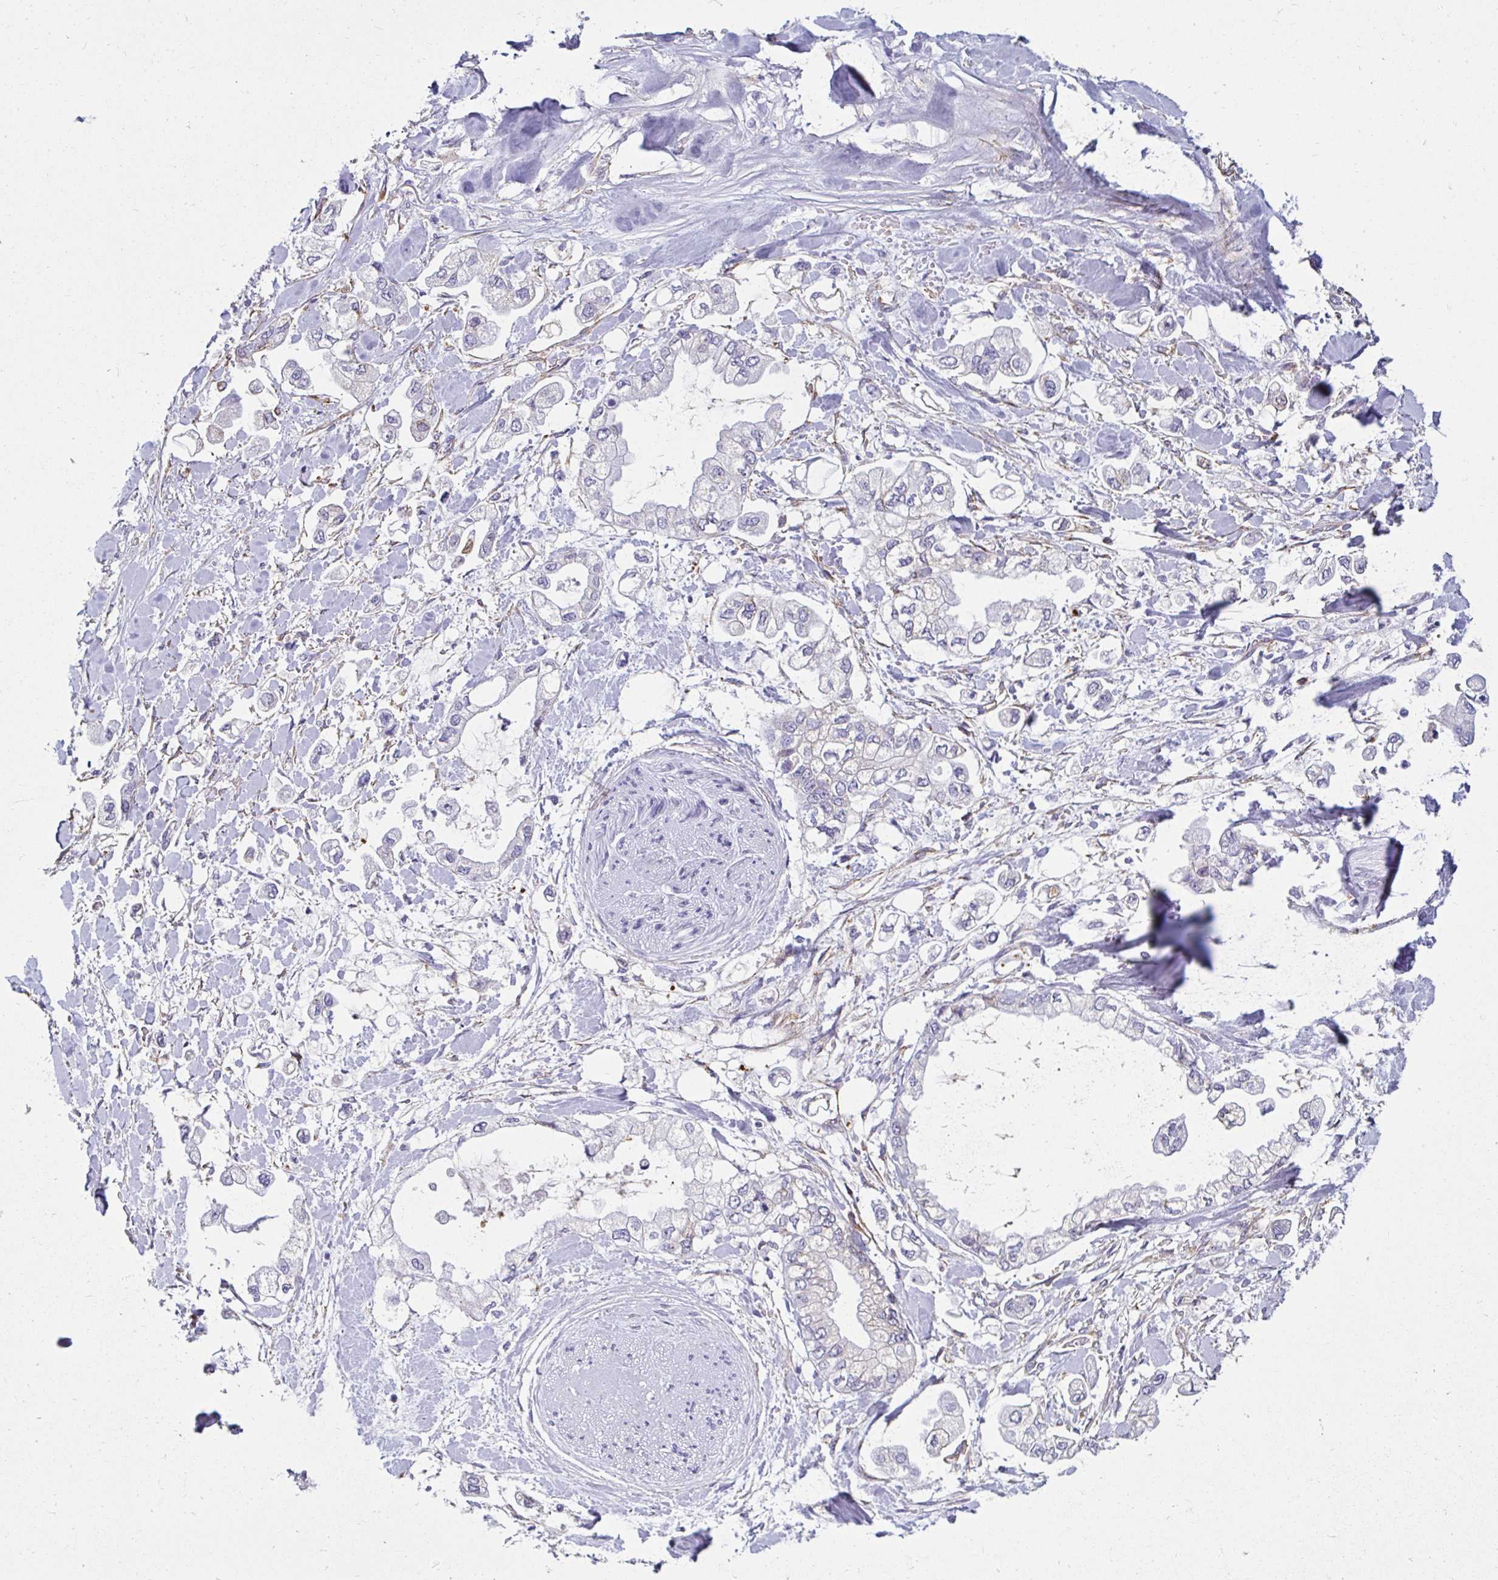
{"staining": {"intensity": "negative", "quantity": "none", "location": "none"}, "tissue": "stomach cancer", "cell_type": "Tumor cells", "image_type": "cancer", "snomed": [{"axis": "morphology", "description": "Adenocarcinoma, NOS"}, {"axis": "topography", "description": "Stomach"}], "caption": "Tumor cells show no significant protein expression in stomach adenocarcinoma.", "gene": "ANKRD62", "patient": {"sex": "male", "age": 62}}